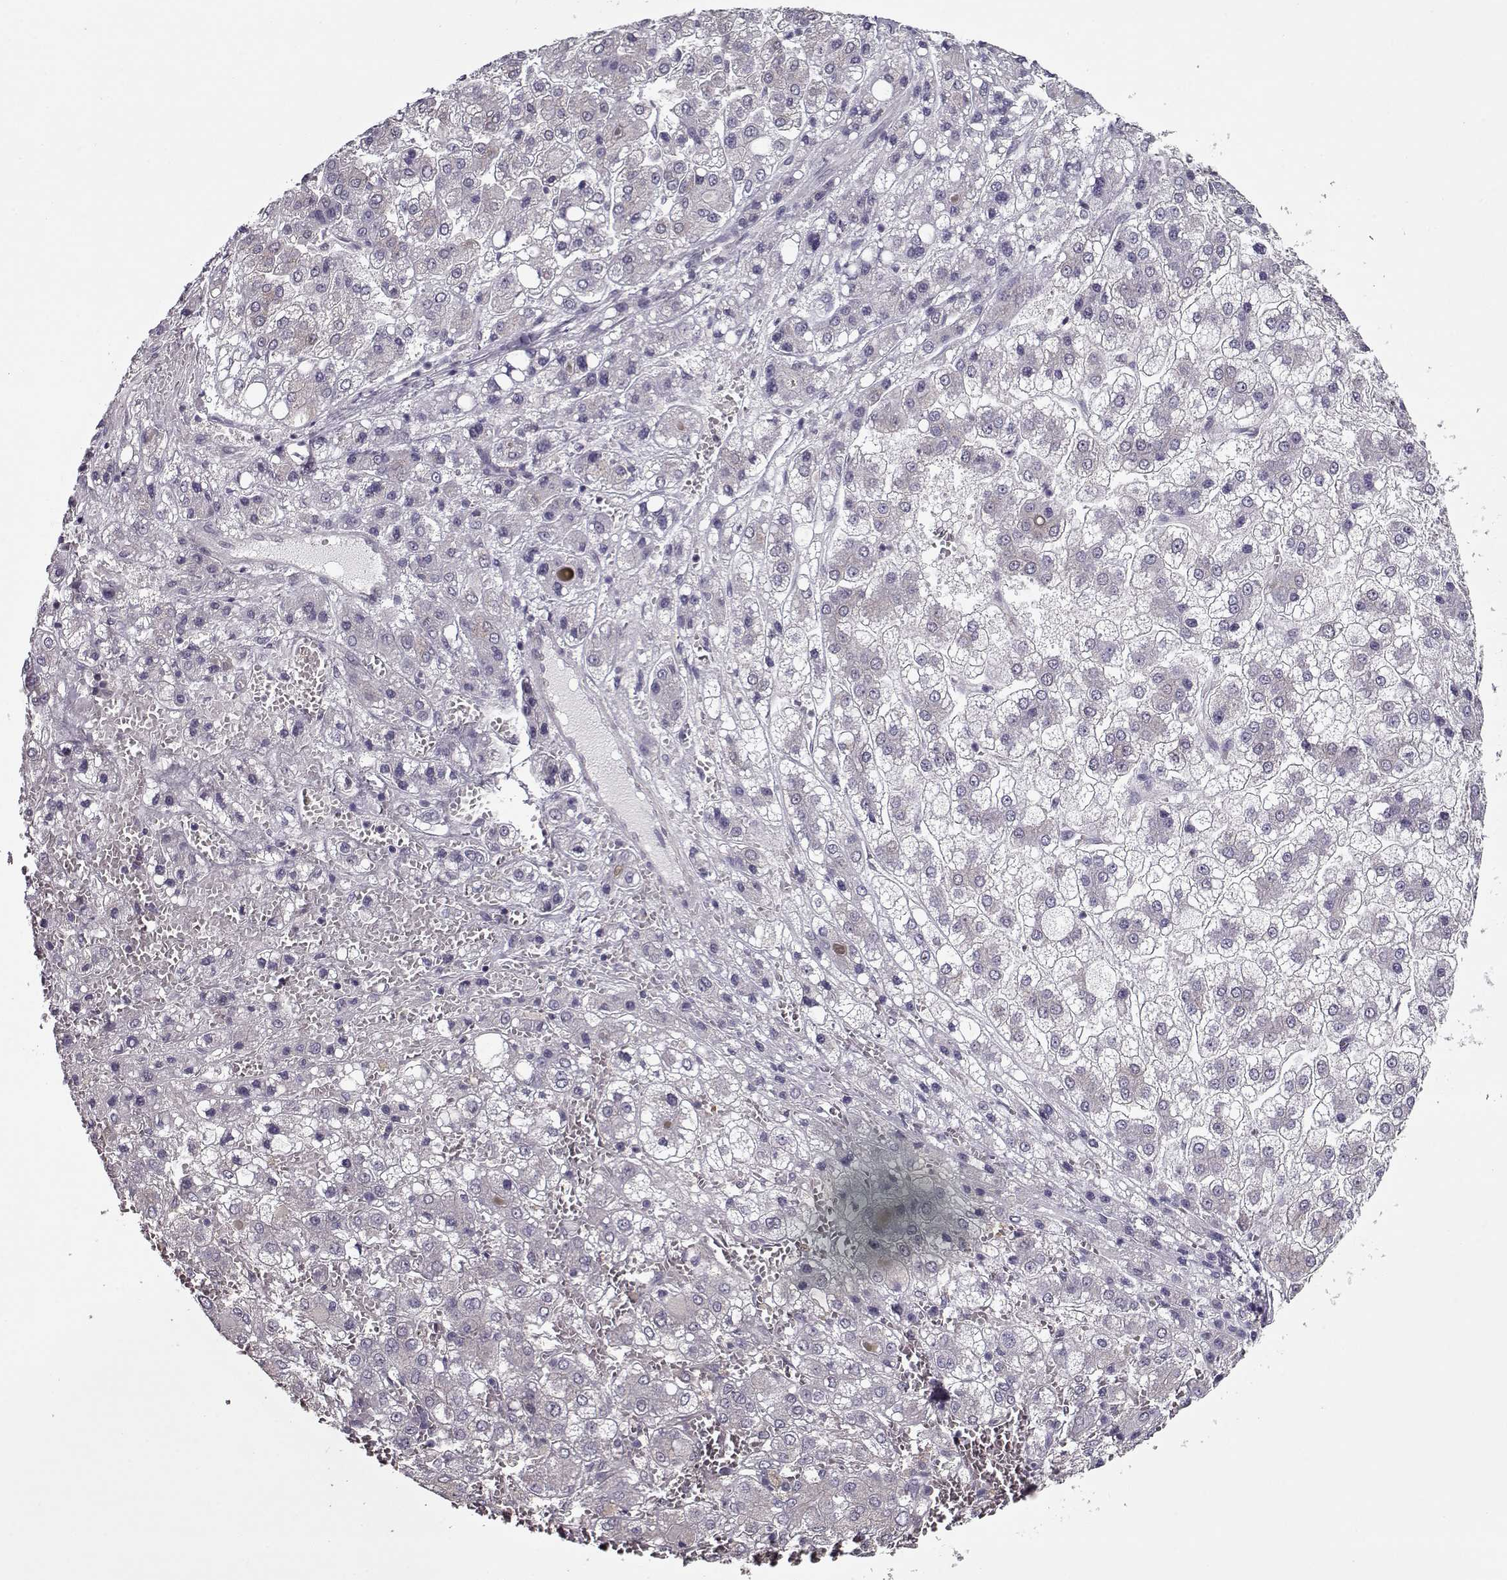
{"staining": {"intensity": "negative", "quantity": "none", "location": "none"}, "tissue": "liver cancer", "cell_type": "Tumor cells", "image_type": "cancer", "snomed": [{"axis": "morphology", "description": "Carcinoma, Hepatocellular, NOS"}, {"axis": "topography", "description": "Liver"}], "caption": "This photomicrograph is of liver cancer stained with immunohistochemistry to label a protein in brown with the nuclei are counter-stained blue. There is no positivity in tumor cells.", "gene": "SEC16B", "patient": {"sex": "male", "age": 73}}